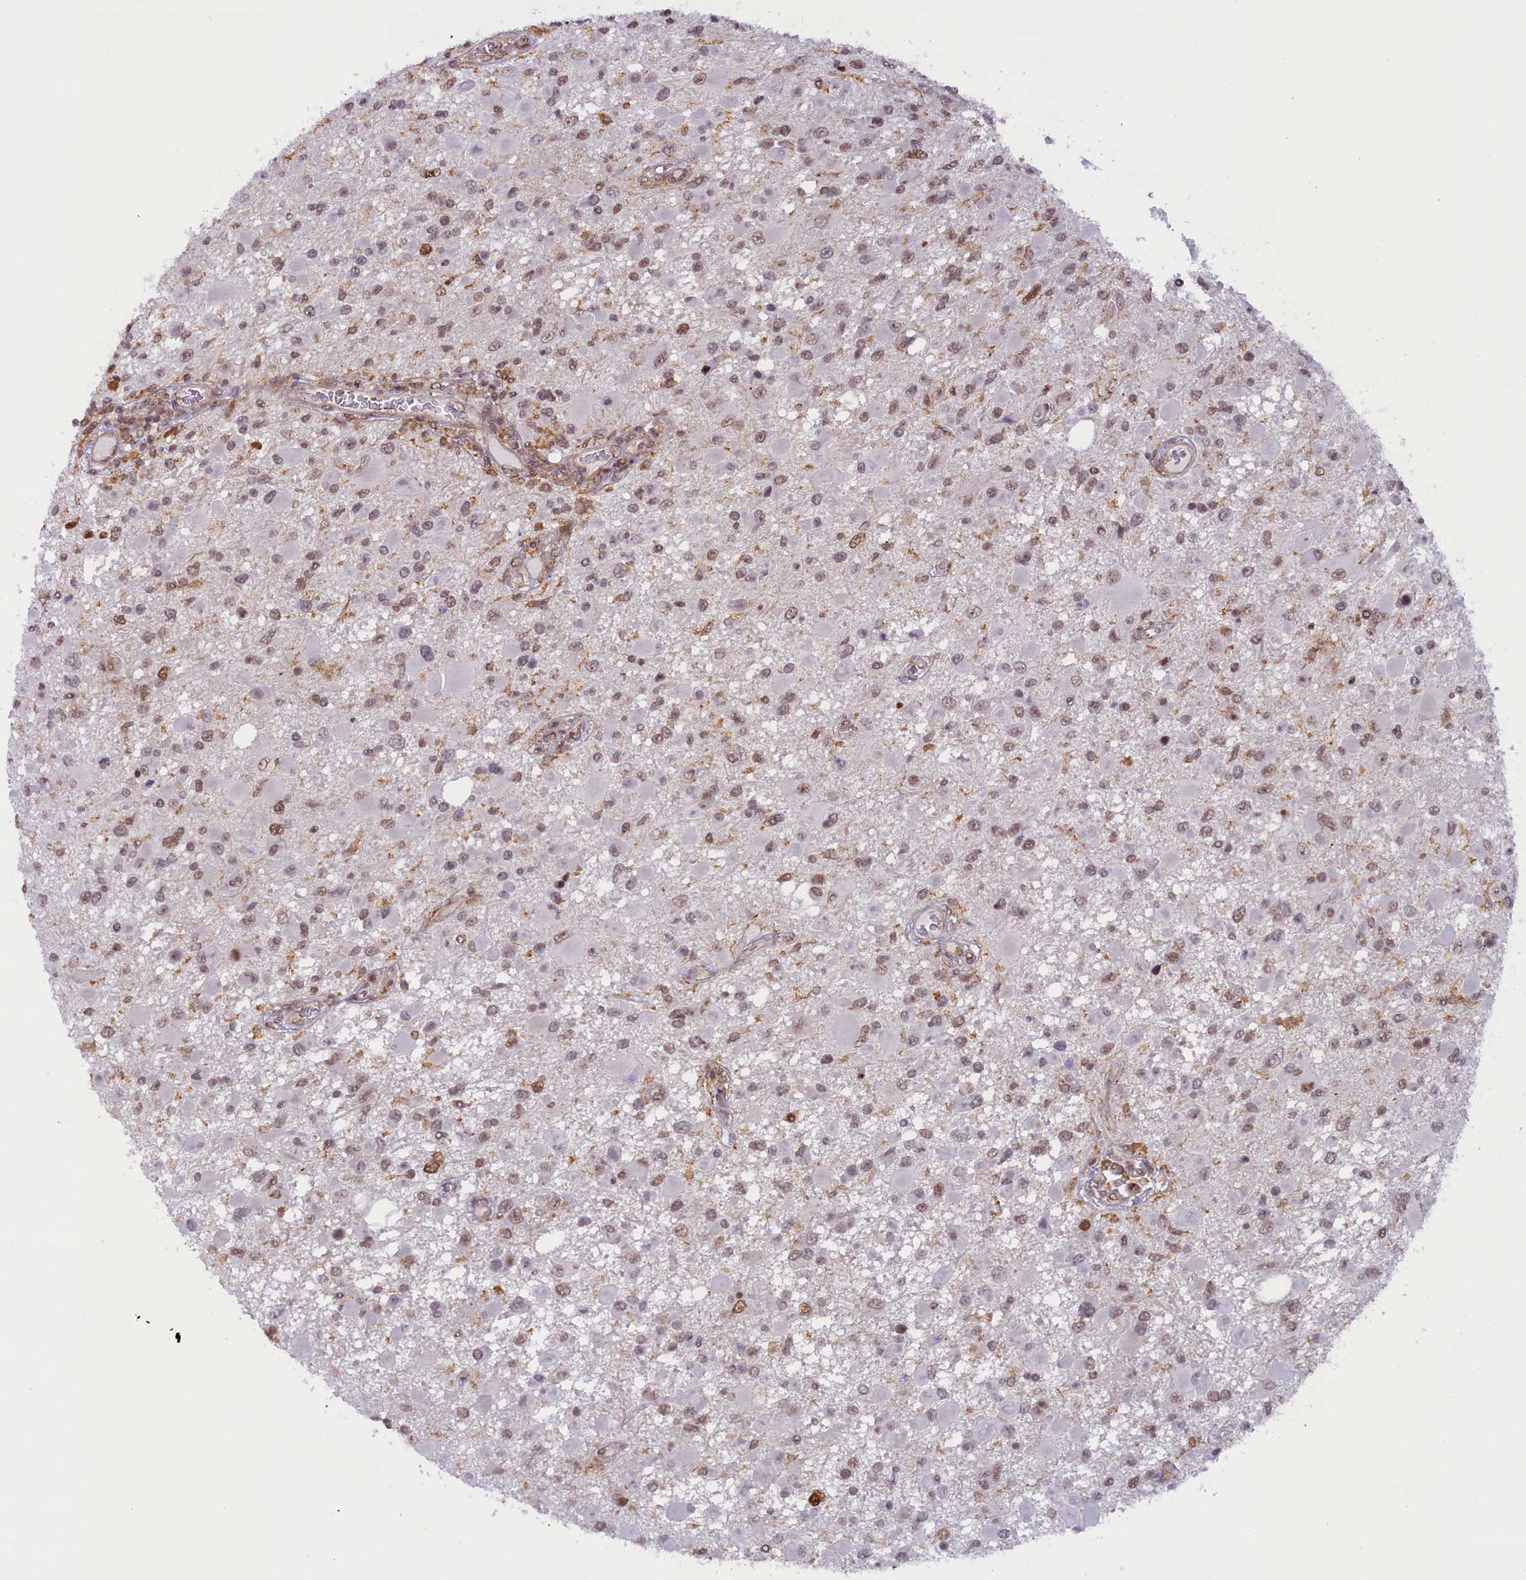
{"staining": {"intensity": "weak", "quantity": "25%-75%", "location": "nuclear"}, "tissue": "glioma", "cell_type": "Tumor cells", "image_type": "cancer", "snomed": [{"axis": "morphology", "description": "Glioma, malignant, High grade"}, {"axis": "topography", "description": "Brain"}], "caption": "A brown stain highlights weak nuclear expression of a protein in malignant glioma (high-grade) tumor cells.", "gene": "FCHO1", "patient": {"sex": "male", "age": 53}}